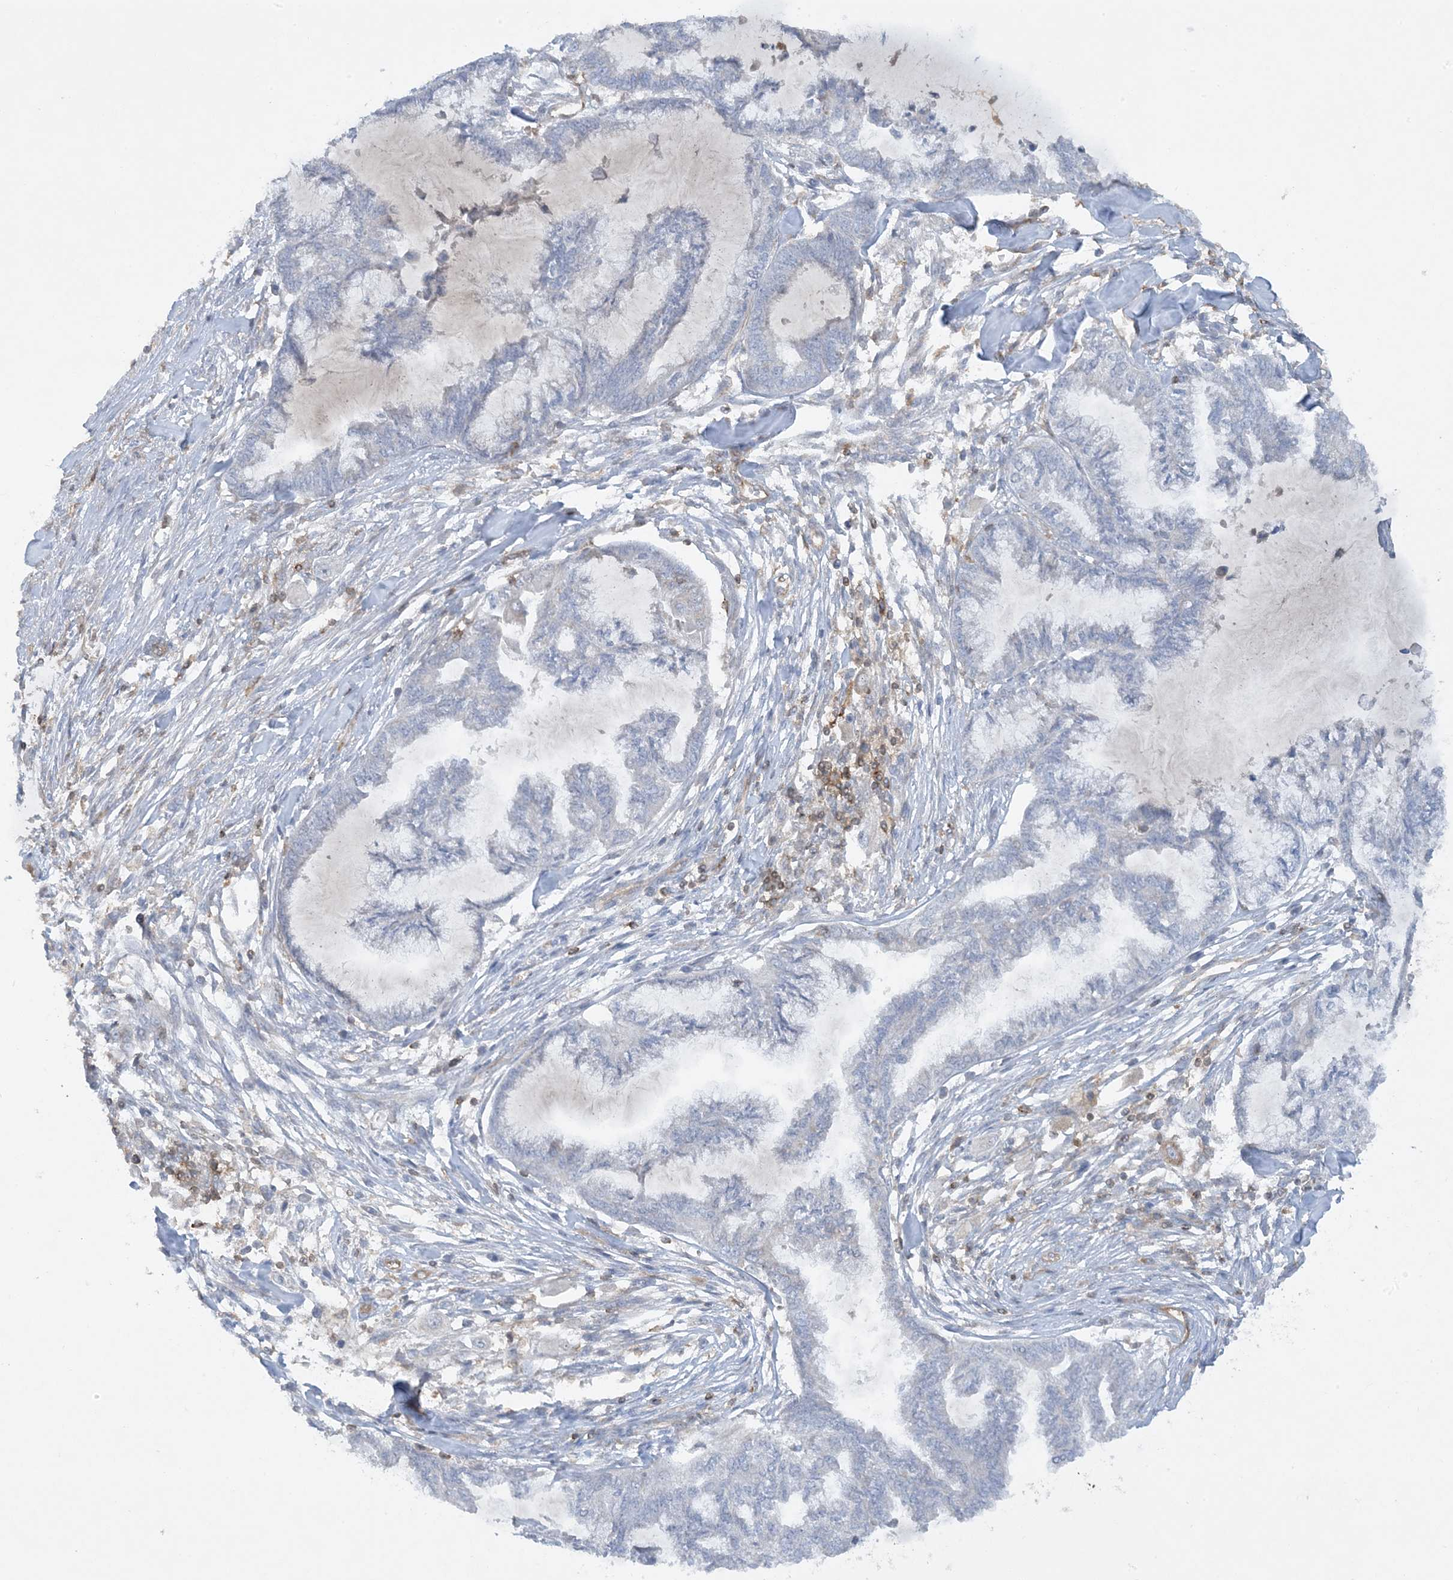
{"staining": {"intensity": "negative", "quantity": "none", "location": "none"}, "tissue": "endometrial cancer", "cell_type": "Tumor cells", "image_type": "cancer", "snomed": [{"axis": "morphology", "description": "Adenocarcinoma, NOS"}, {"axis": "topography", "description": "Endometrium"}], "caption": "There is no significant expression in tumor cells of endometrial cancer.", "gene": "HLA-E", "patient": {"sex": "female", "age": 86}}